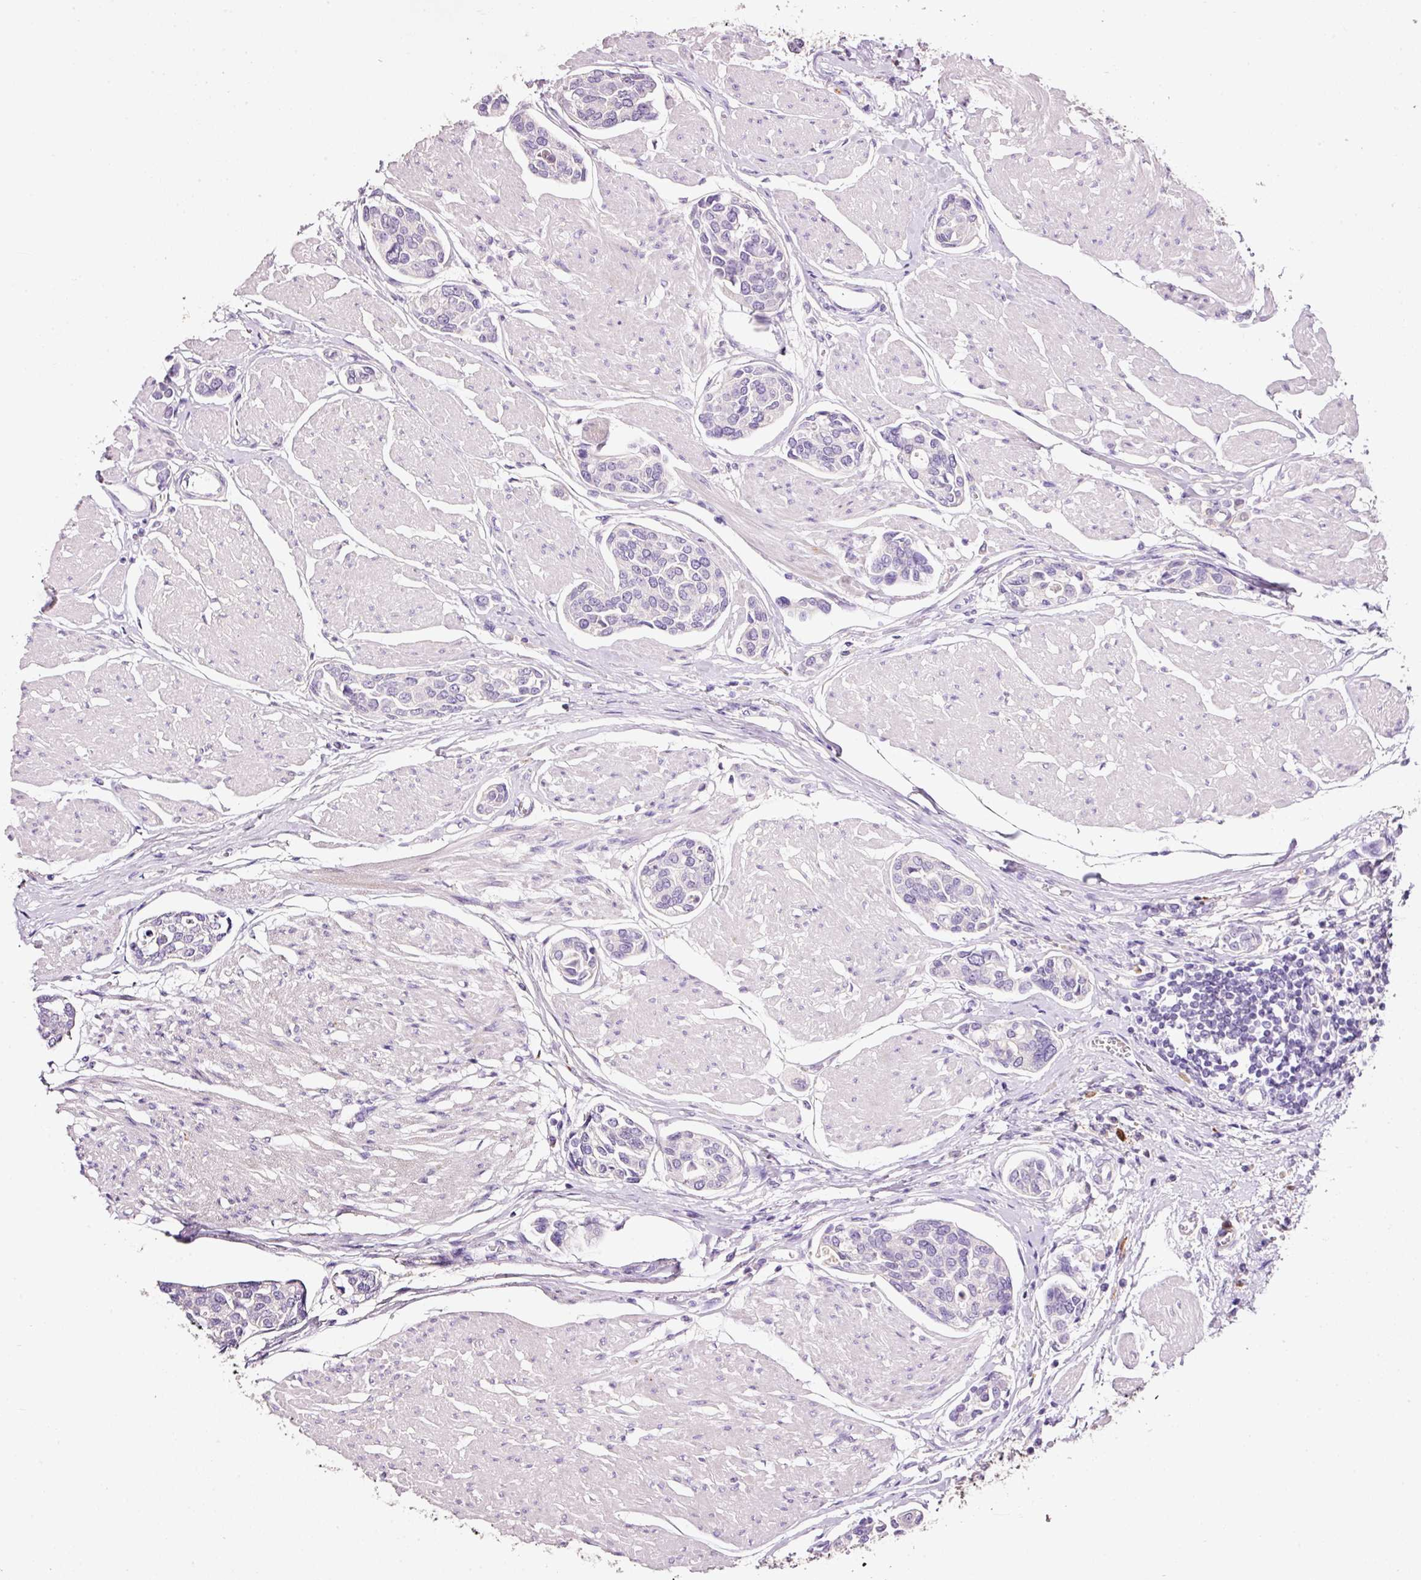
{"staining": {"intensity": "negative", "quantity": "none", "location": "none"}, "tissue": "urothelial cancer", "cell_type": "Tumor cells", "image_type": "cancer", "snomed": [{"axis": "morphology", "description": "Urothelial carcinoma, High grade"}, {"axis": "topography", "description": "Urinary bladder"}], "caption": "A photomicrograph of high-grade urothelial carcinoma stained for a protein exhibits no brown staining in tumor cells.", "gene": "TENT5C", "patient": {"sex": "male", "age": 78}}